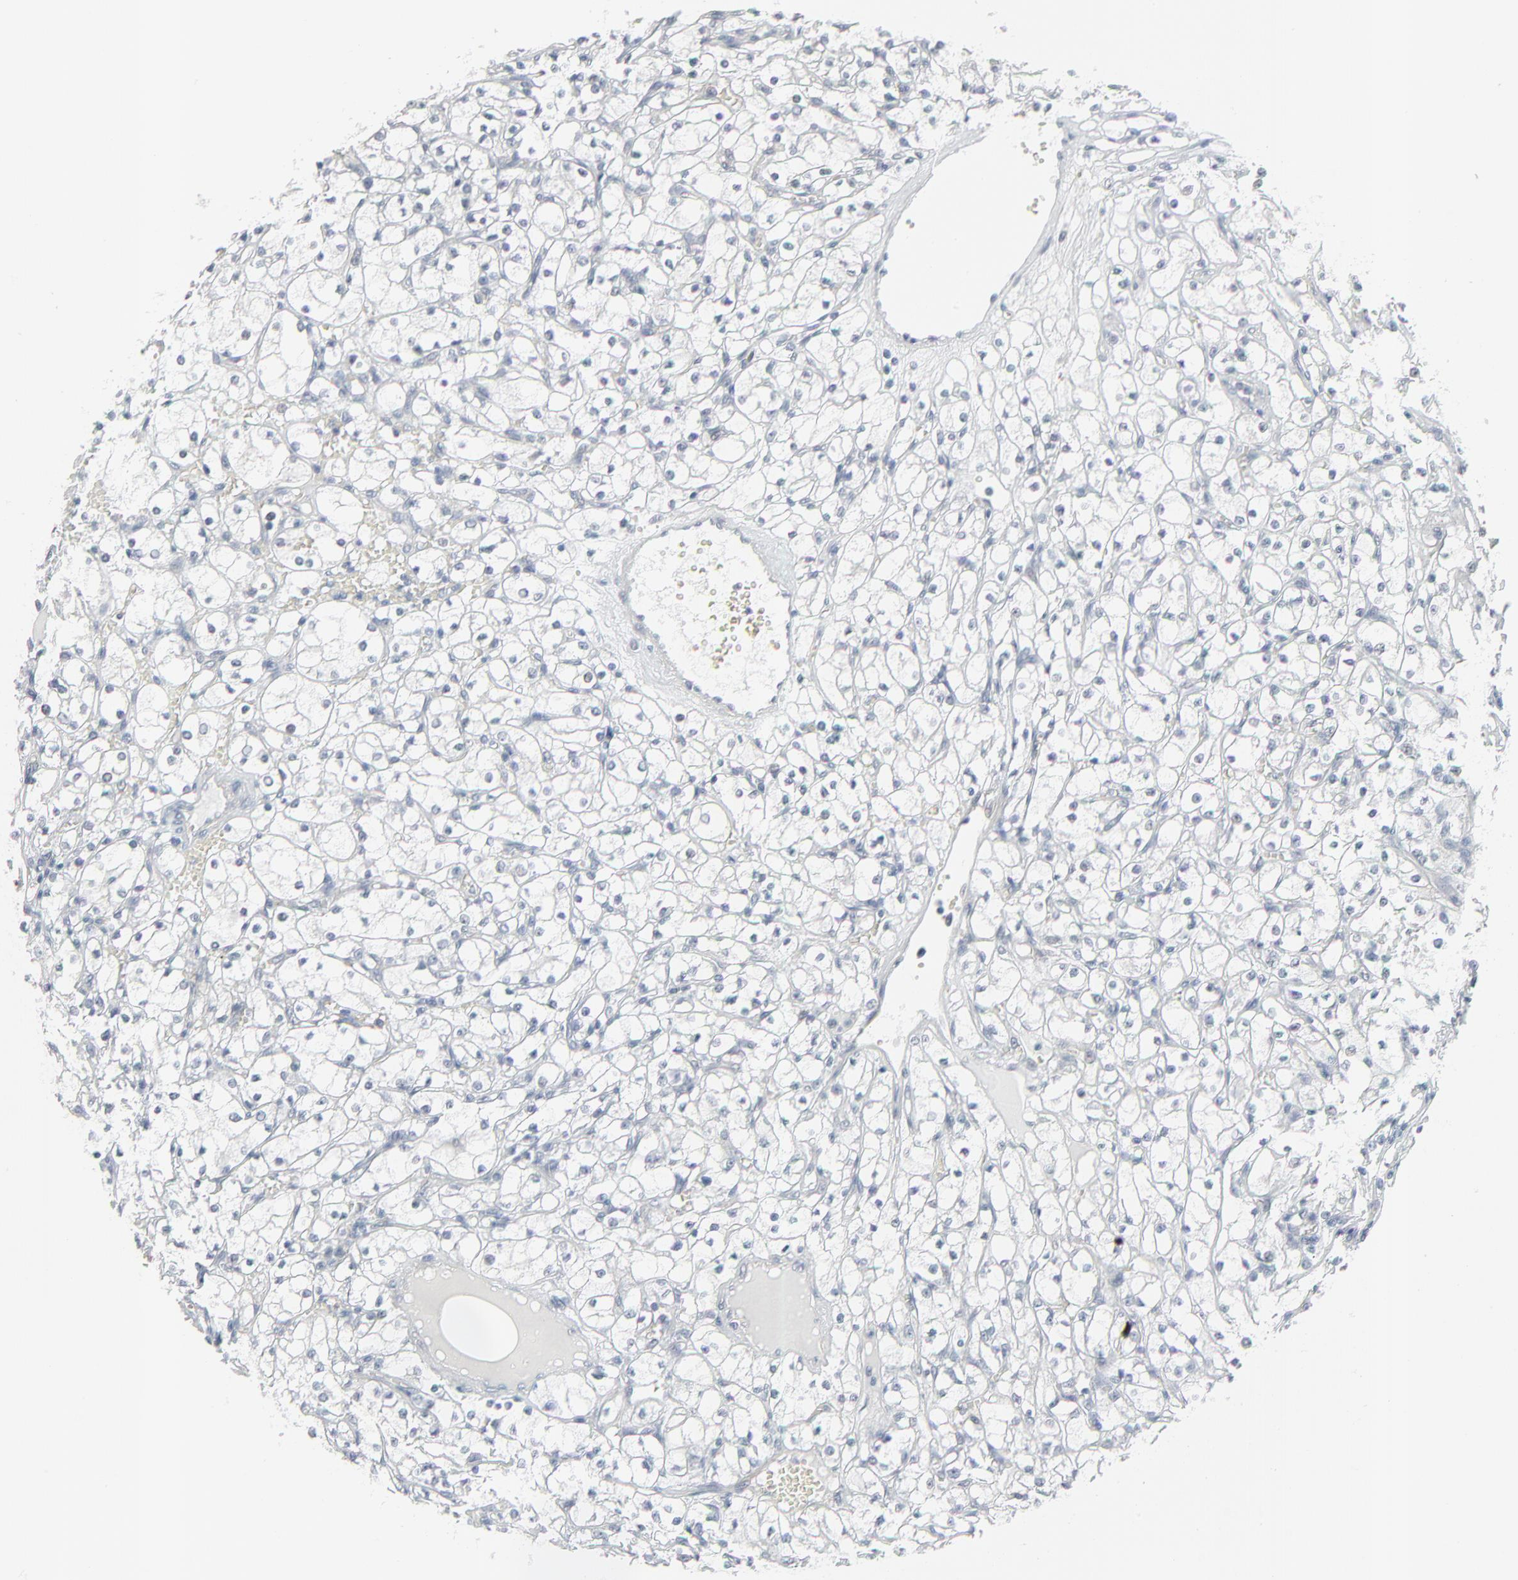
{"staining": {"intensity": "negative", "quantity": "none", "location": "none"}, "tissue": "renal cancer", "cell_type": "Tumor cells", "image_type": "cancer", "snomed": [{"axis": "morphology", "description": "Adenocarcinoma, NOS"}, {"axis": "topography", "description": "Kidney"}], "caption": "The image reveals no staining of tumor cells in renal cancer (adenocarcinoma). The staining is performed using DAB (3,3'-diaminobenzidine) brown chromogen with nuclei counter-stained in using hematoxylin.", "gene": "NEUROD1", "patient": {"sex": "male", "age": 61}}